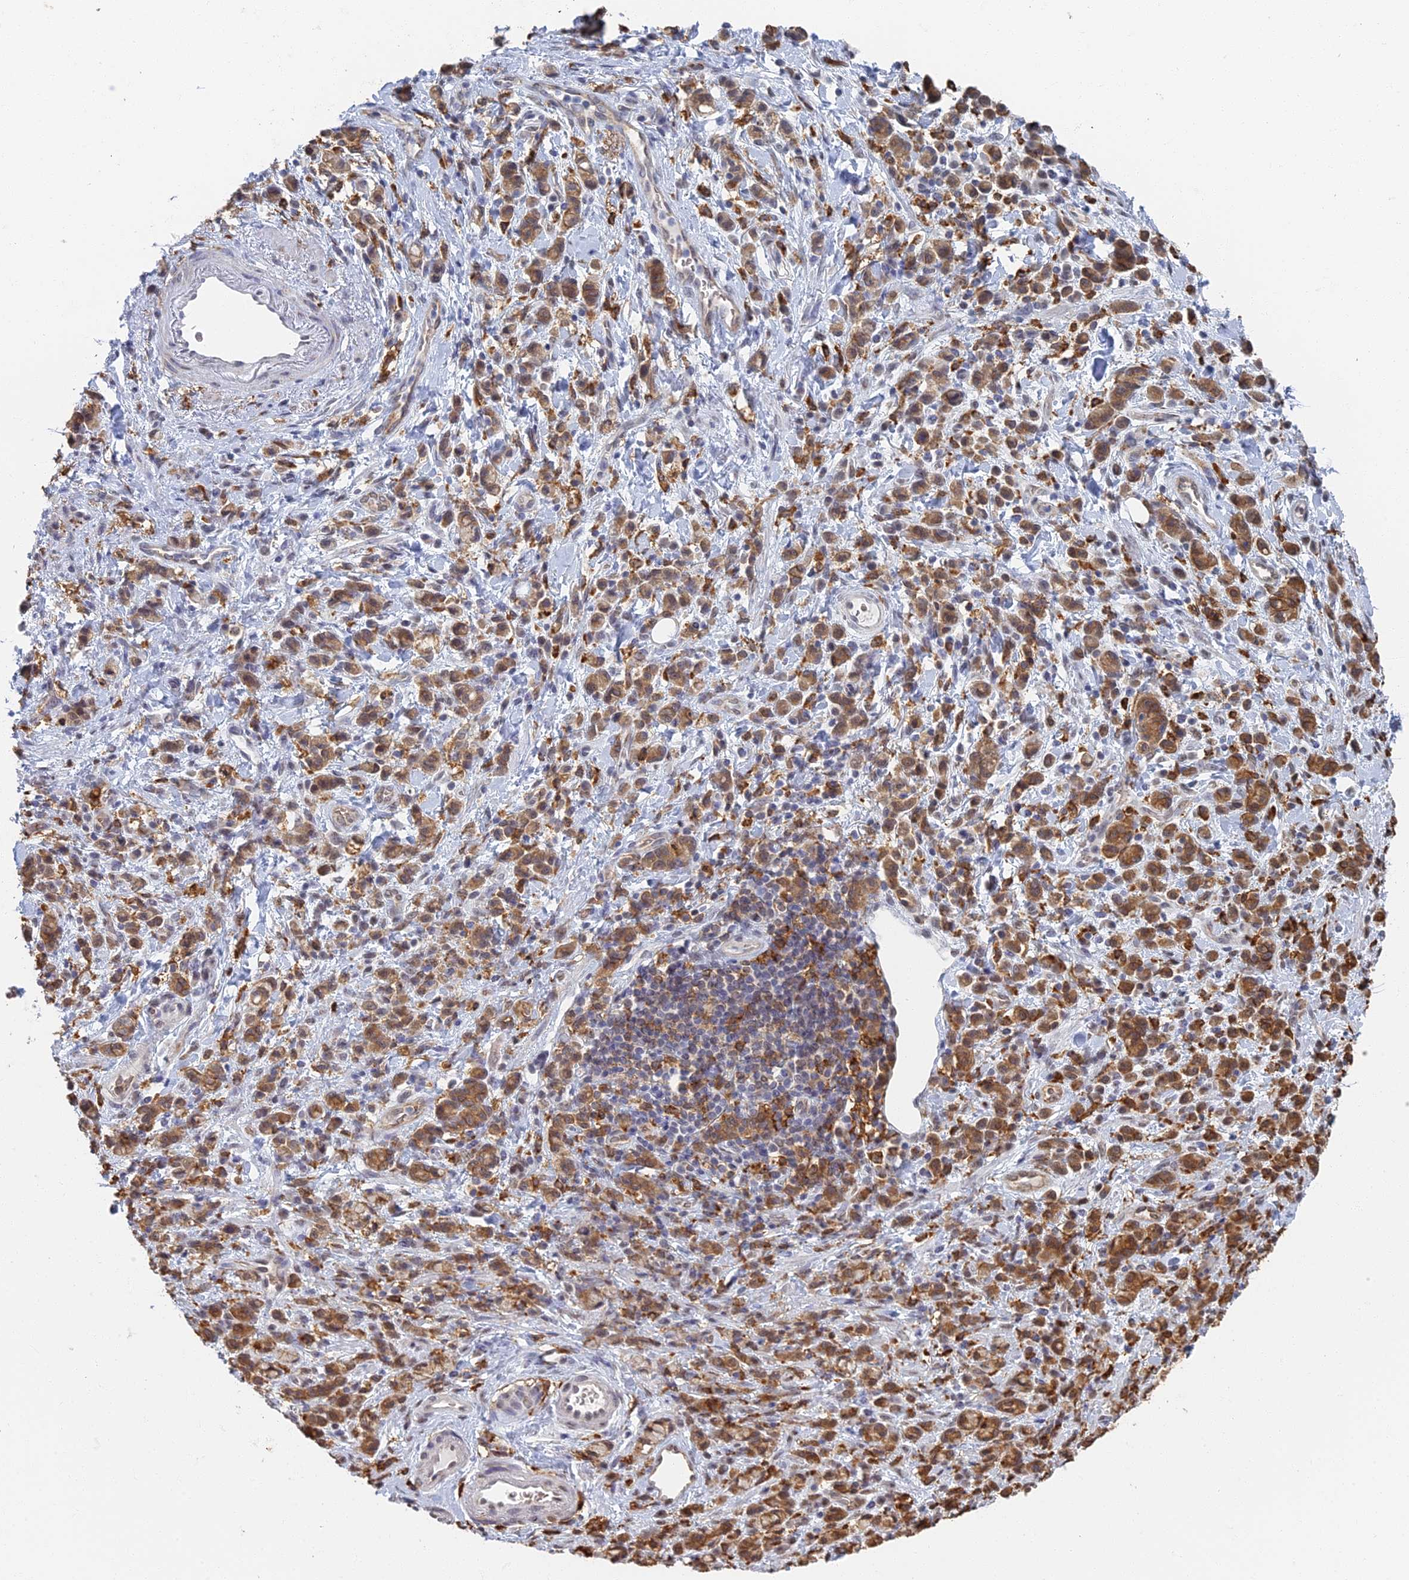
{"staining": {"intensity": "moderate", "quantity": ">75%", "location": "cytoplasmic/membranous,nuclear"}, "tissue": "stomach cancer", "cell_type": "Tumor cells", "image_type": "cancer", "snomed": [{"axis": "morphology", "description": "Adenocarcinoma, NOS"}, {"axis": "topography", "description": "Stomach"}], "caption": "Tumor cells demonstrate medium levels of moderate cytoplasmic/membranous and nuclear positivity in approximately >75% of cells in stomach cancer (adenocarcinoma).", "gene": "GPATCH1", "patient": {"sex": "male", "age": 77}}